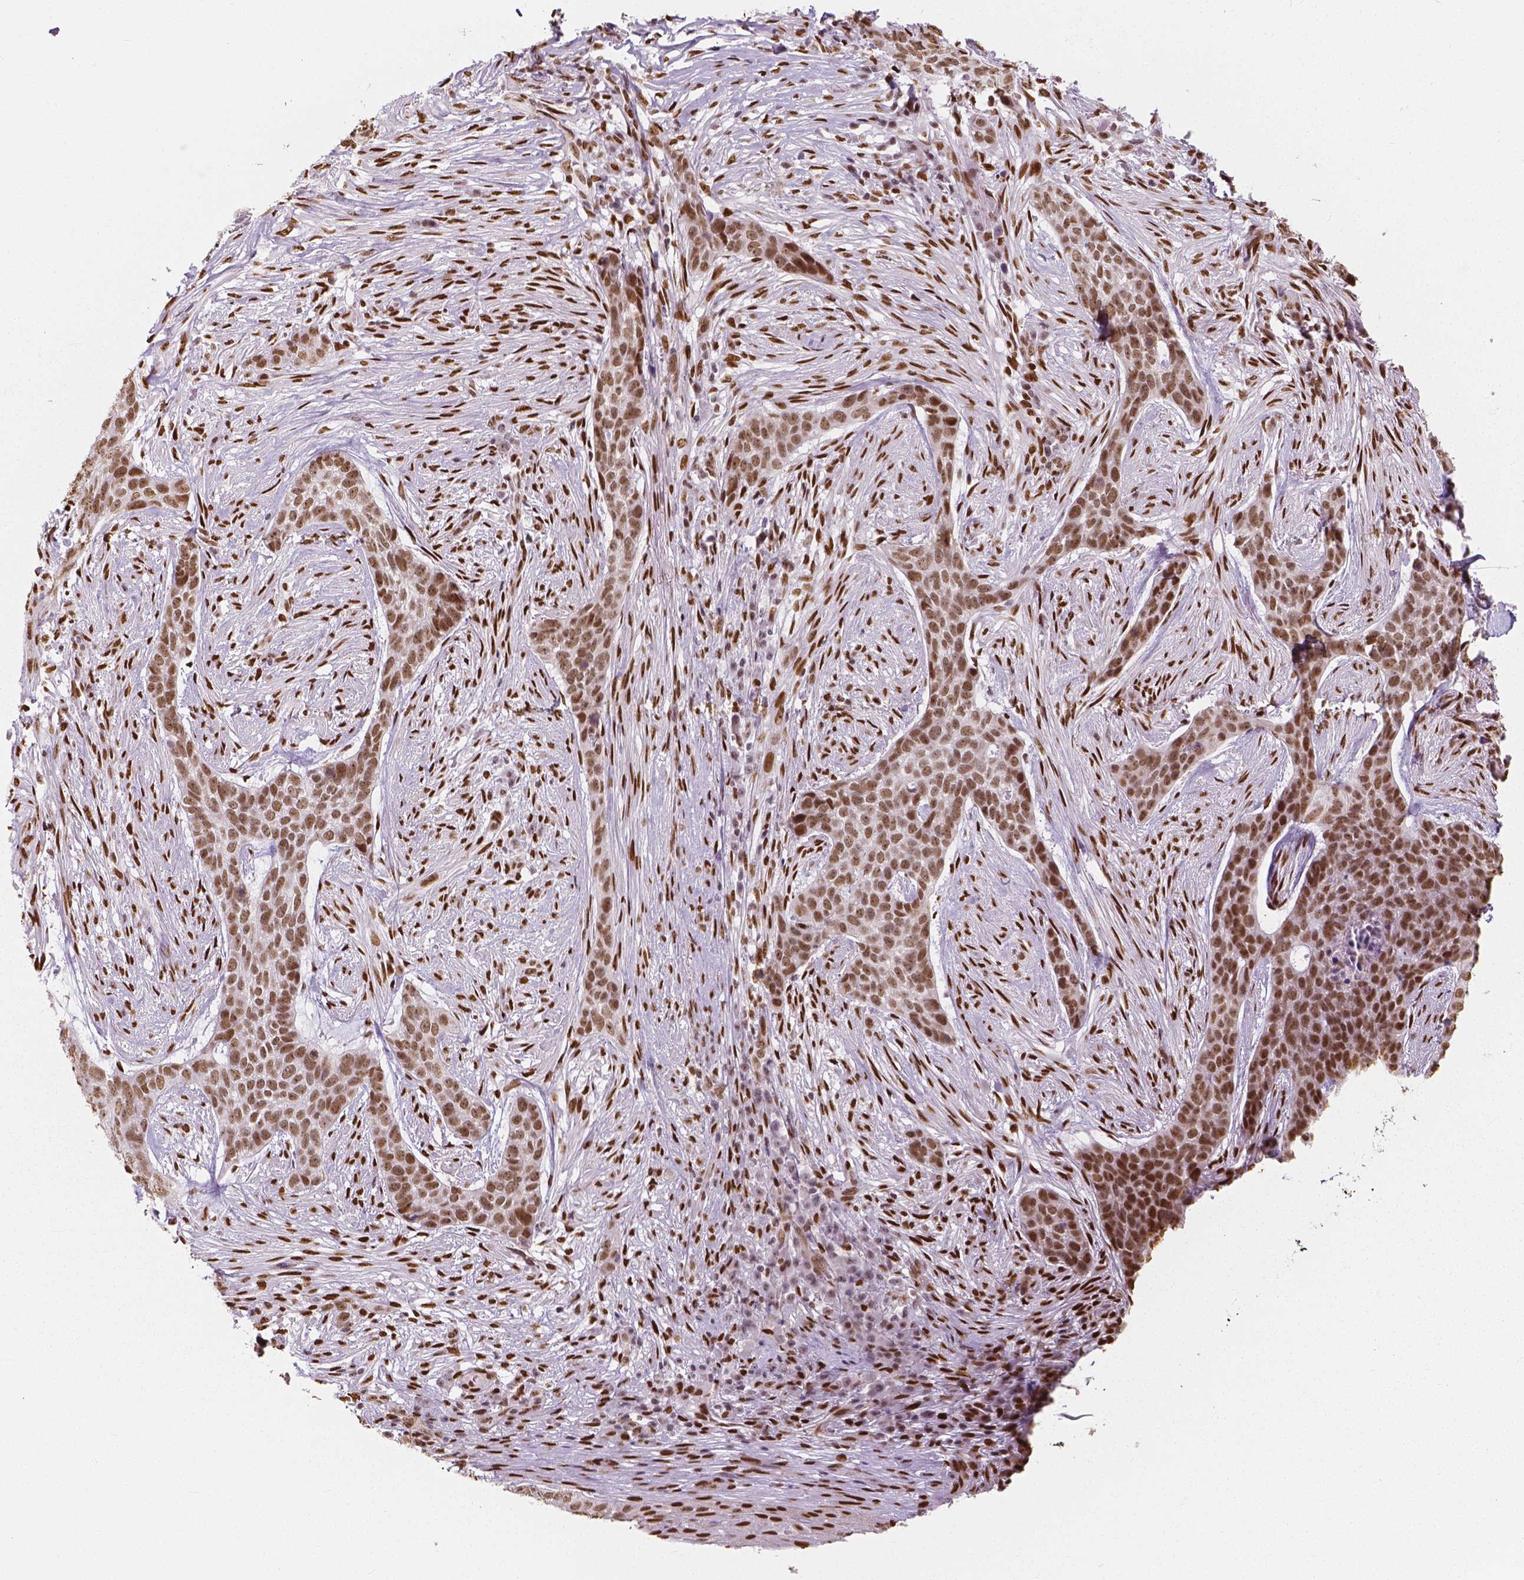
{"staining": {"intensity": "moderate", "quantity": ">75%", "location": "nuclear"}, "tissue": "skin cancer", "cell_type": "Tumor cells", "image_type": "cancer", "snomed": [{"axis": "morphology", "description": "Basal cell carcinoma"}, {"axis": "topography", "description": "Skin"}], "caption": "Human basal cell carcinoma (skin) stained with a brown dye exhibits moderate nuclear positive staining in approximately >75% of tumor cells.", "gene": "NUCKS1", "patient": {"sex": "female", "age": 69}}